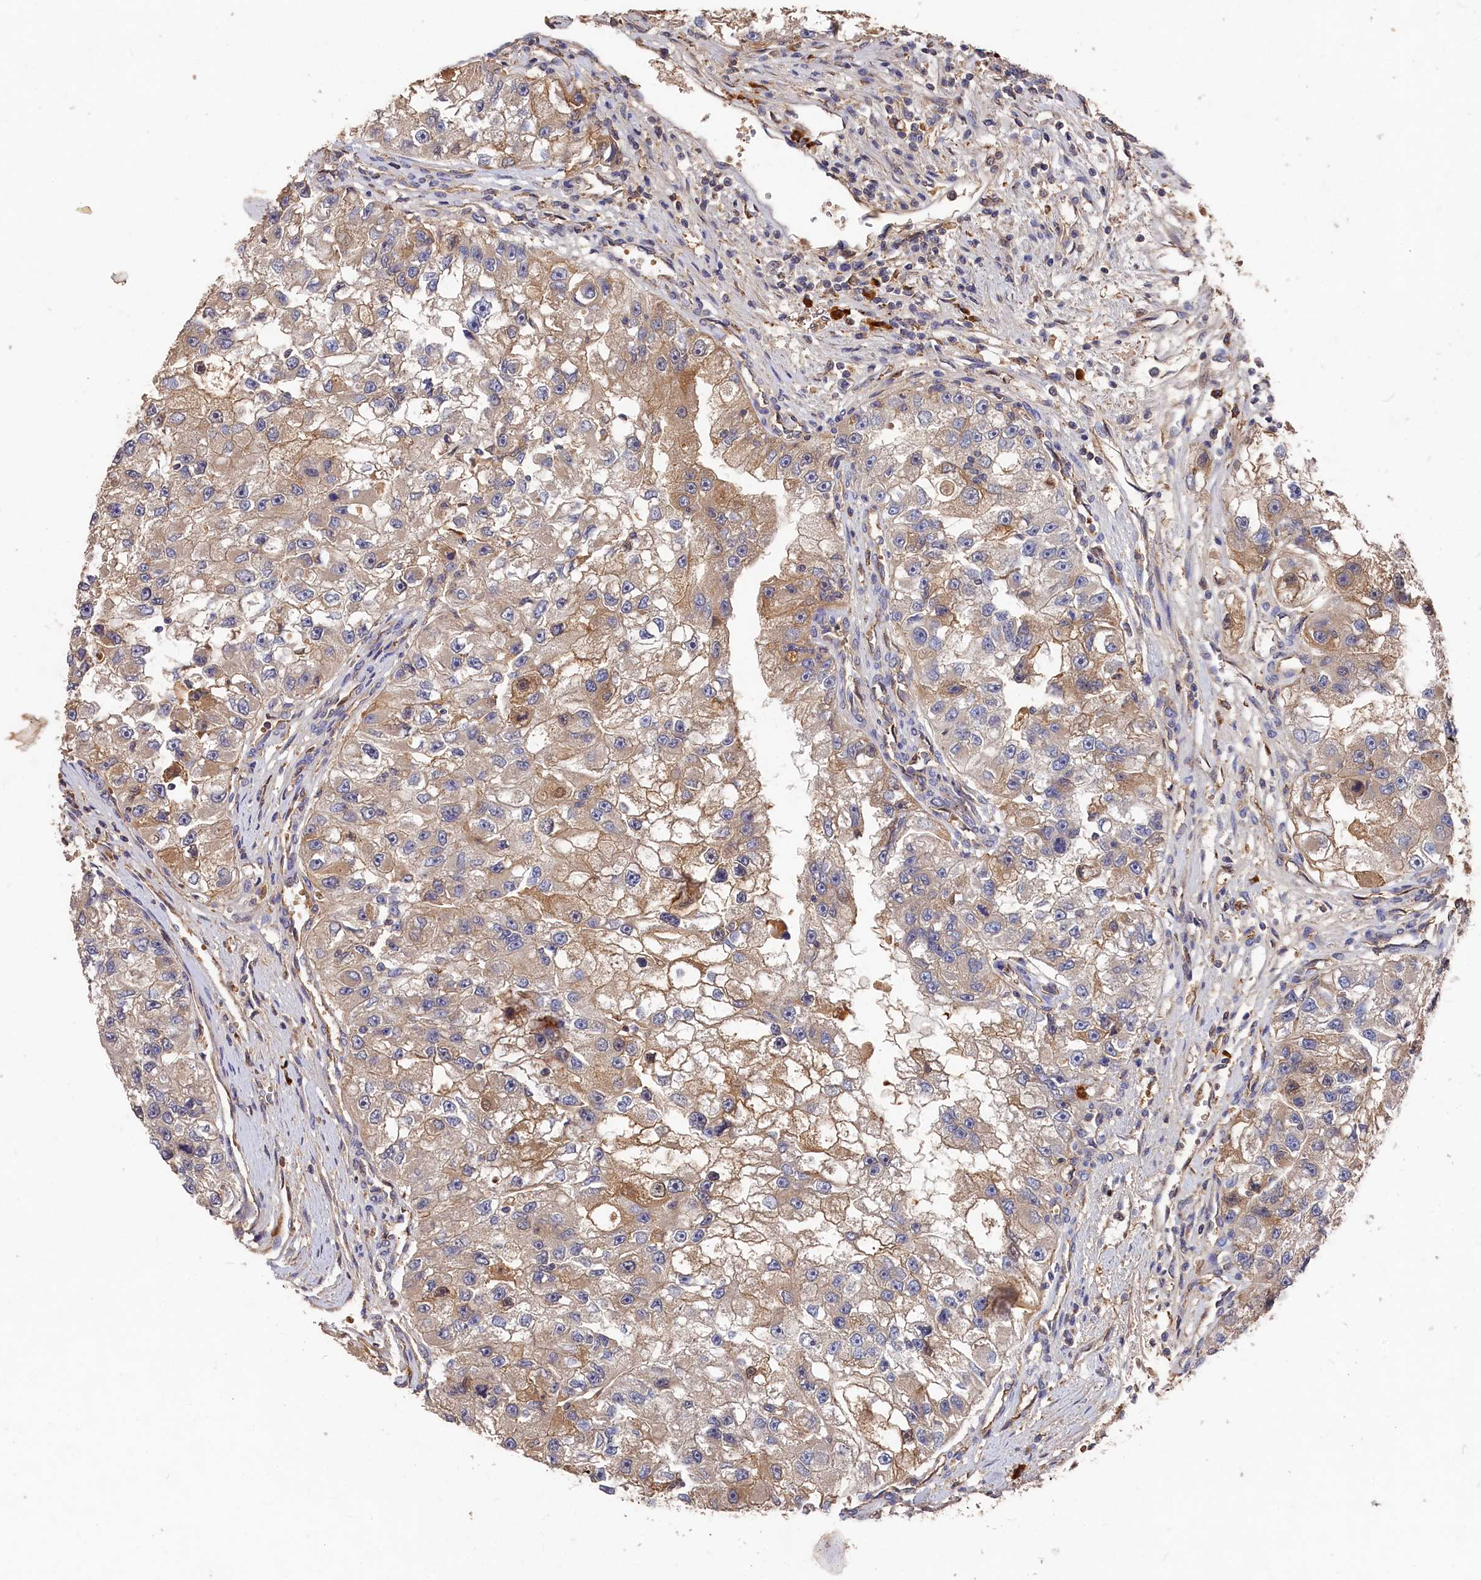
{"staining": {"intensity": "moderate", "quantity": "25%-75%", "location": "cytoplasmic/membranous"}, "tissue": "renal cancer", "cell_type": "Tumor cells", "image_type": "cancer", "snomed": [{"axis": "morphology", "description": "Adenocarcinoma, NOS"}, {"axis": "topography", "description": "Kidney"}], "caption": "High-power microscopy captured an immunohistochemistry (IHC) image of renal adenocarcinoma, revealing moderate cytoplasmic/membranous expression in about 25%-75% of tumor cells. The protein is stained brown, and the nuclei are stained in blue (DAB (3,3'-diaminobenzidine) IHC with brightfield microscopy, high magnification).", "gene": "DHRS11", "patient": {"sex": "male", "age": 63}}